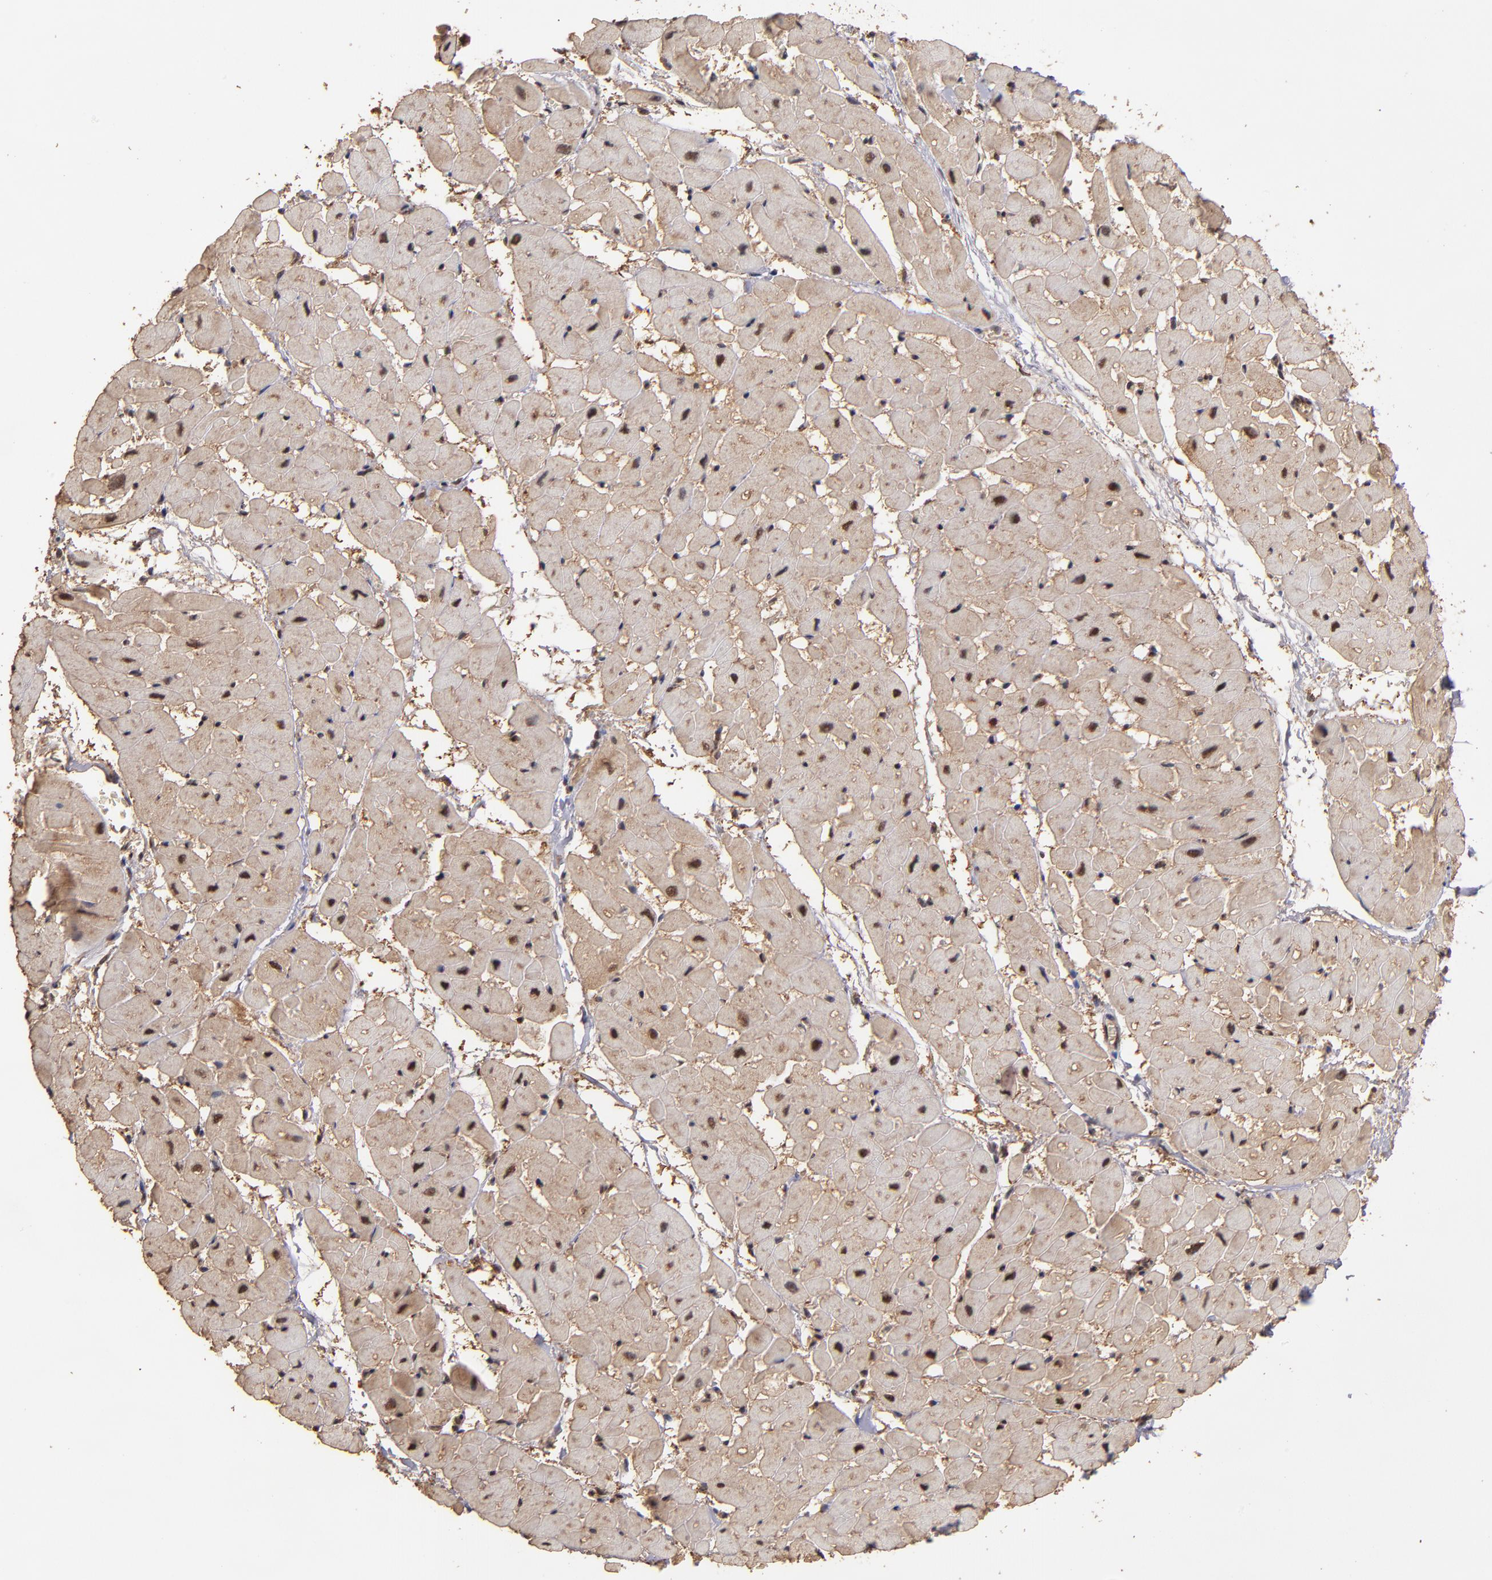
{"staining": {"intensity": "moderate", "quantity": ">75%", "location": "cytoplasmic/membranous,nuclear"}, "tissue": "heart muscle", "cell_type": "Cardiomyocytes", "image_type": "normal", "snomed": [{"axis": "morphology", "description": "Normal tissue, NOS"}, {"axis": "topography", "description": "Heart"}], "caption": "Cardiomyocytes demonstrate medium levels of moderate cytoplasmic/membranous,nuclear positivity in about >75% of cells in benign heart muscle.", "gene": "EAPP", "patient": {"sex": "male", "age": 45}}